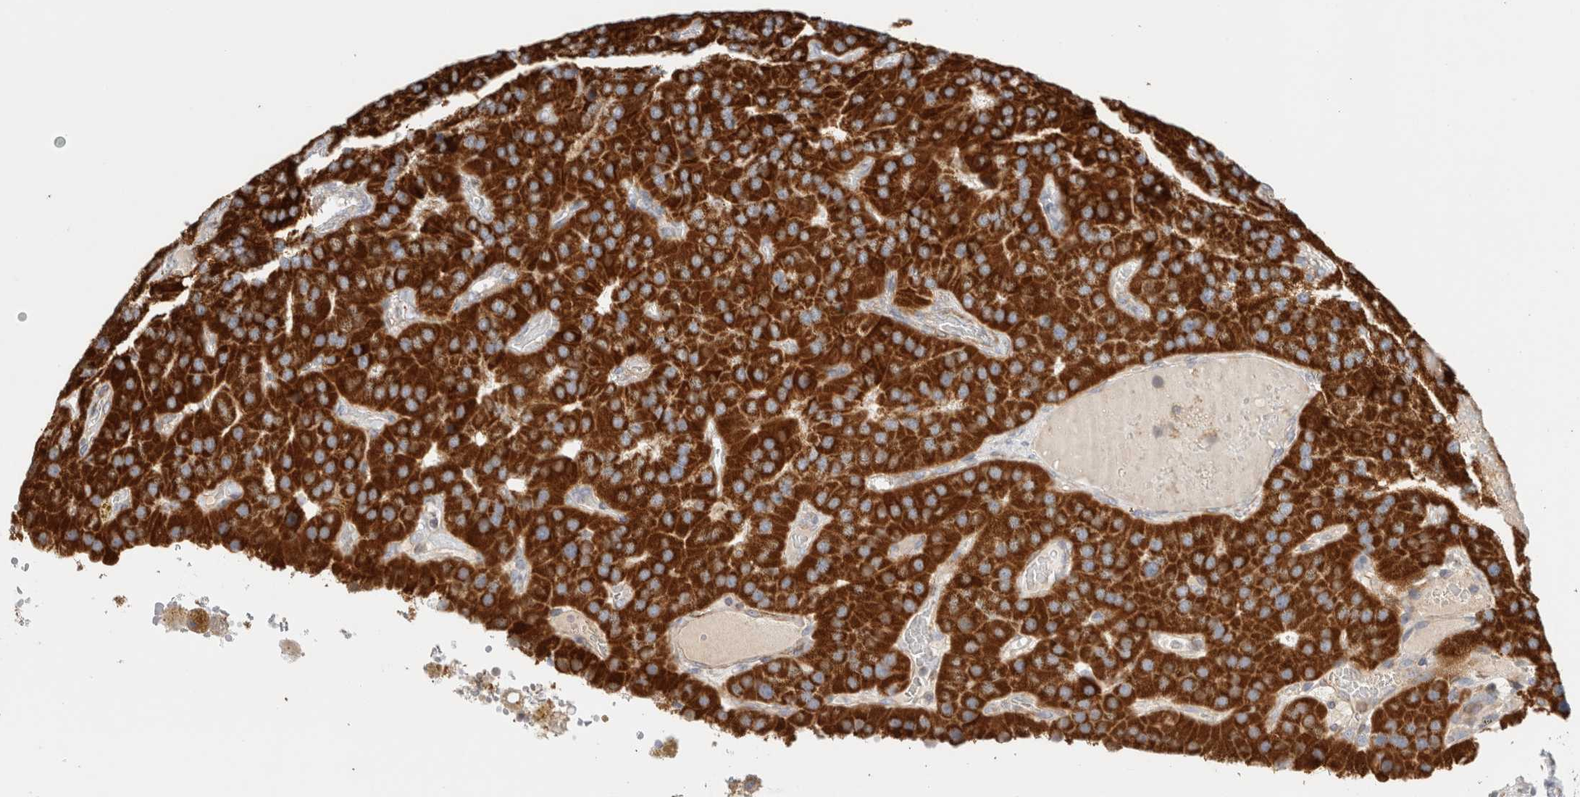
{"staining": {"intensity": "strong", "quantity": "25%-75%", "location": "cytoplasmic/membranous"}, "tissue": "parathyroid gland", "cell_type": "Glandular cells", "image_type": "normal", "snomed": [{"axis": "morphology", "description": "Normal tissue, NOS"}, {"axis": "morphology", "description": "Adenoma, NOS"}, {"axis": "topography", "description": "Parathyroid gland"}], "caption": "DAB (3,3'-diaminobenzidine) immunohistochemical staining of normal human parathyroid gland exhibits strong cytoplasmic/membranous protein expression in approximately 25%-75% of glandular cells.", "gene": "MRM3", "patient": {"sex": "female", "age": 86}}